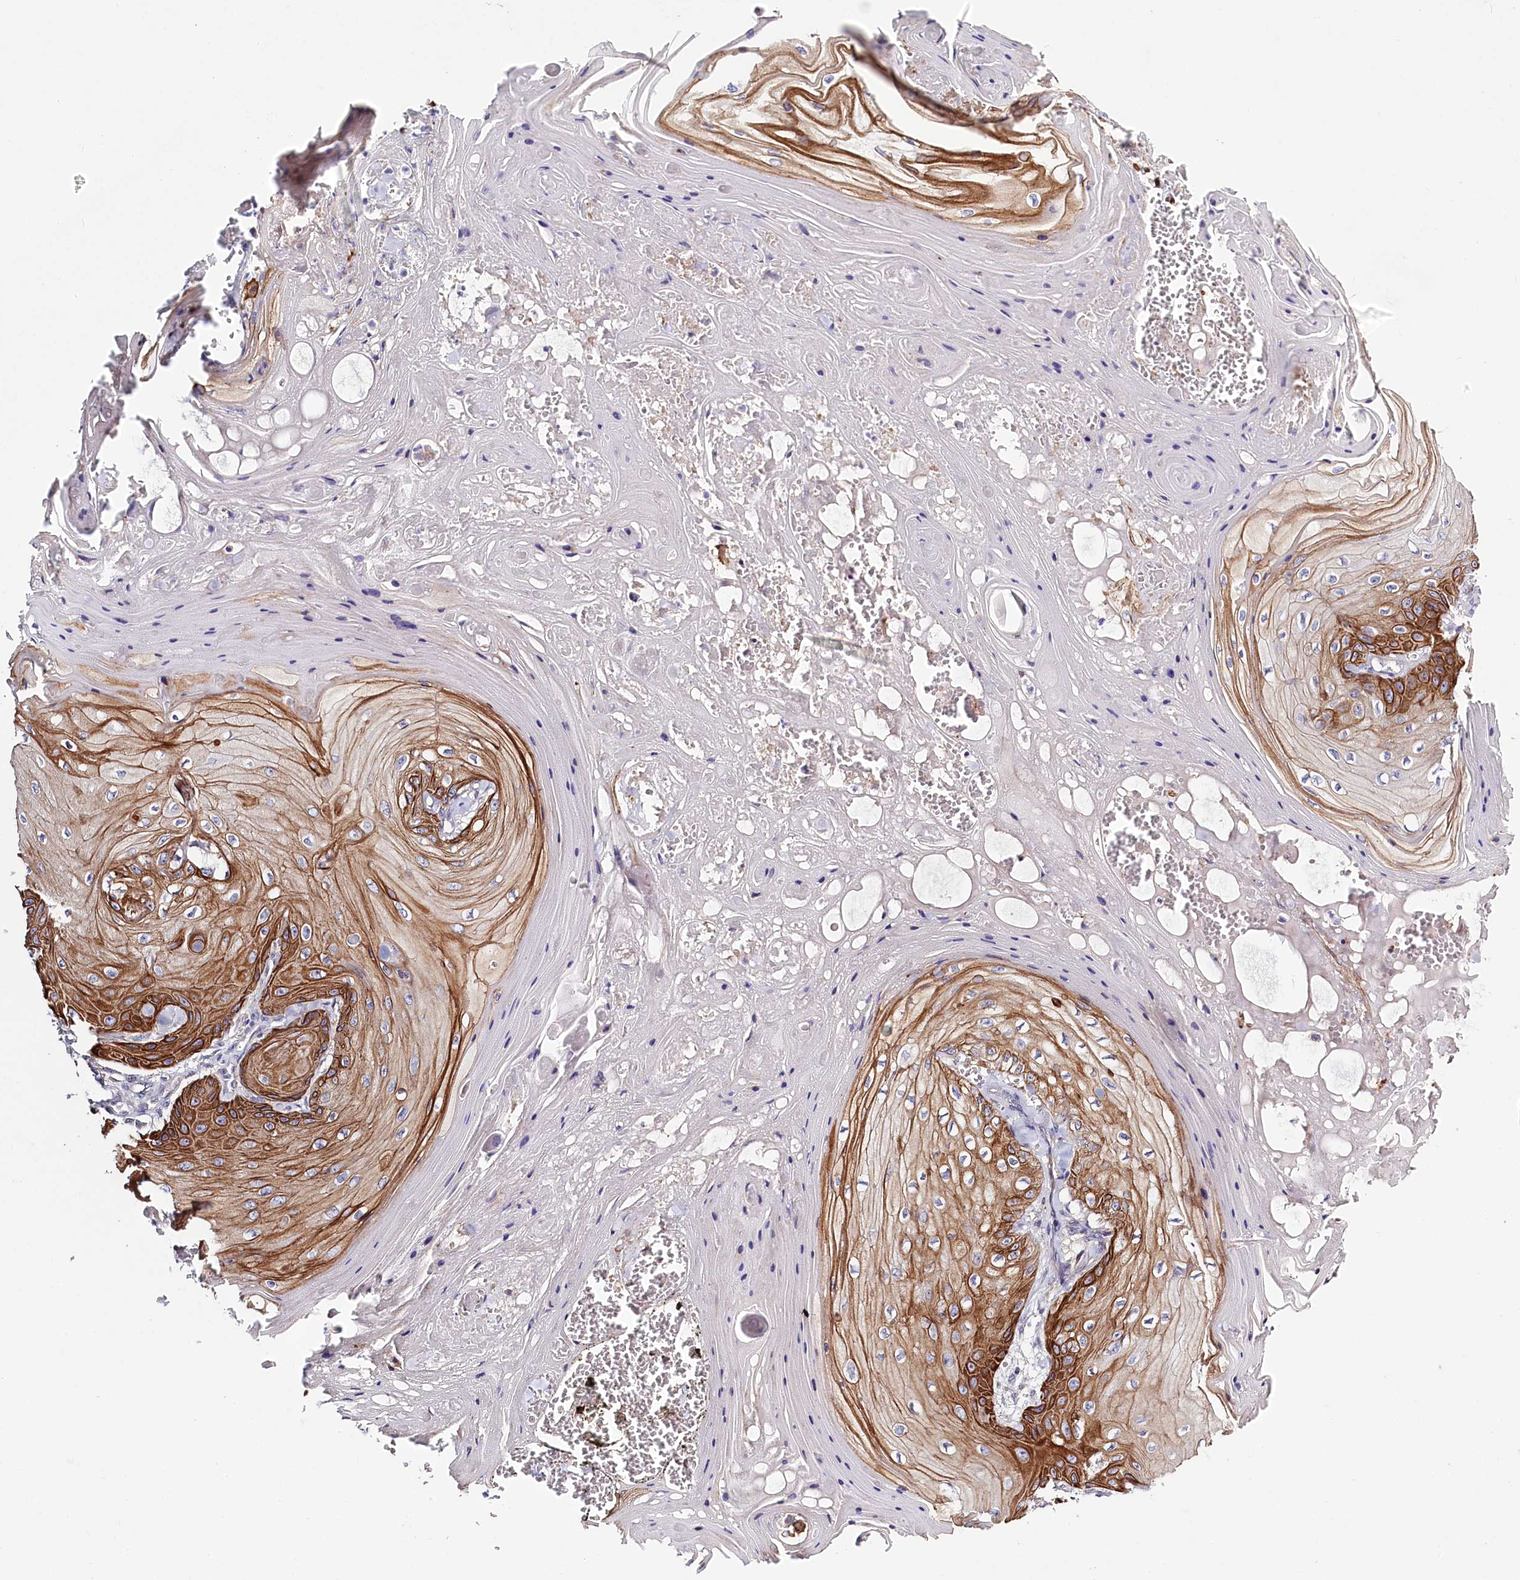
{"staining": {"intensity": "strong", "quantity": ">75%", "location": "cytoplasmic/membranous"}, "tissue": "skin cancer", "cell_type": "Tumor cells", "image_type": "cancer", "snomed": [{"axis": "morphology", "description": "Squamous cell carcinoma, NOS"}, {"axis": "topography", "description": "Skin"}], "caption": "Immunohistochemistry (IHC) staining of skin cancer (squamous cell carcinoma), which displays high levels of strong cytoplasmic/membranous positivity in approximately >75% of tumor cells indicating strong cytoplasmic/membranous protein staining. The staining was performed using DAB (brown) for protein detection and nuclei were counterstained in hematoxylin (blue).", "gene": "PDE6D", "patient": {"sex": "male", "age": 74}}